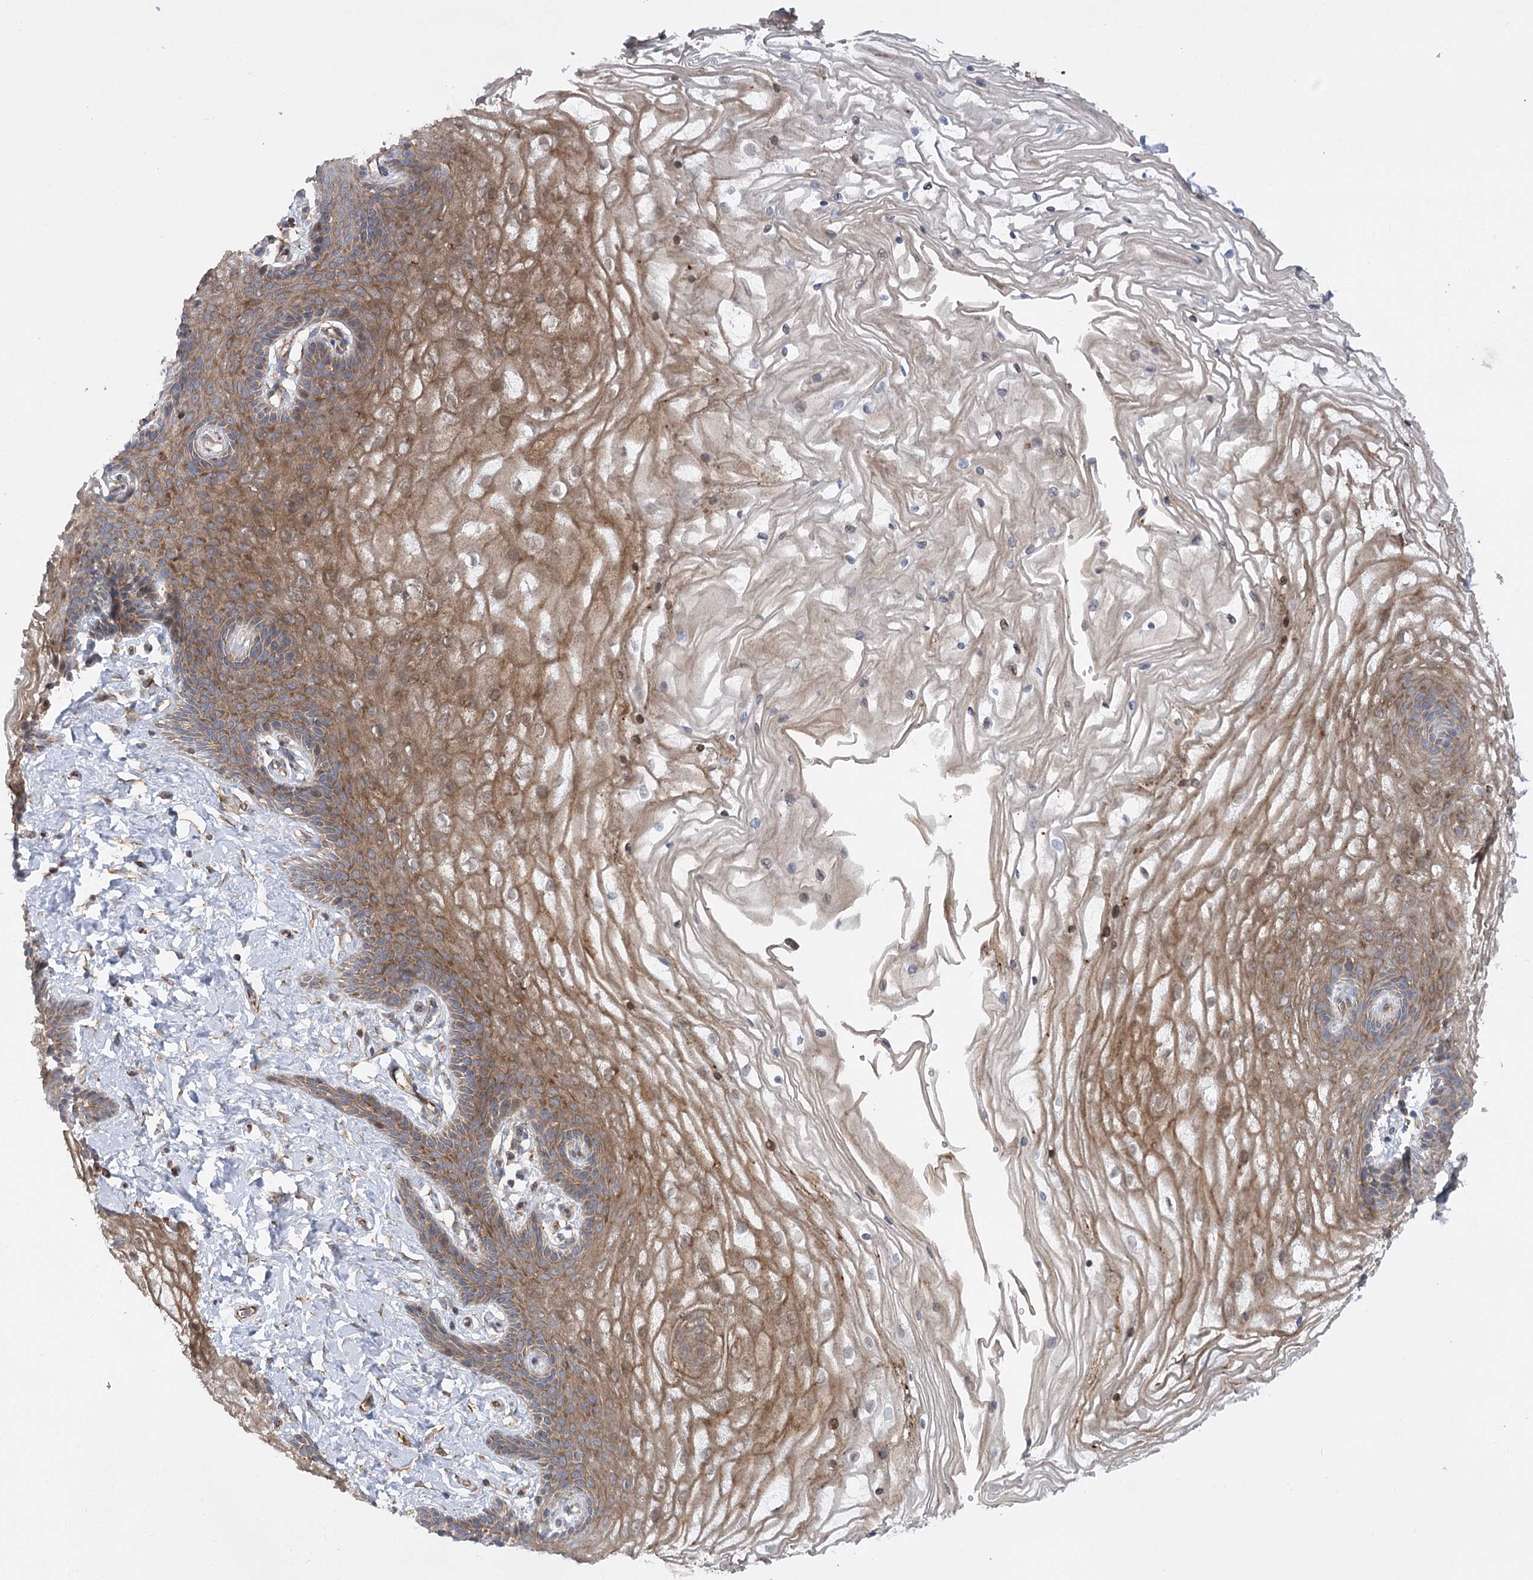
{"staining": {"intensity": "moderate", "quantity": ">75%", "location": "cytoplasmic/membranous"}, "tissue": "vagina", "cell_type": "Squamous epithelial cells", "image_type": "normal", "snomed": [{"axis": "morphology", "description": "Normal tissue, NOS"}, {"axis": "topography", "description": "Vagina"}, {"axis": "topography", "description": "Cervix"}], "caption": "This is a micrograph of immunohistochemistry (IHC) staining of unremarkable vagina, which shows moderate expression in the cytoplasmic/membranous of squamous epithelial cells.", "gene": "KIAA0825", "patient": {"sex": "female", "age": 40}}